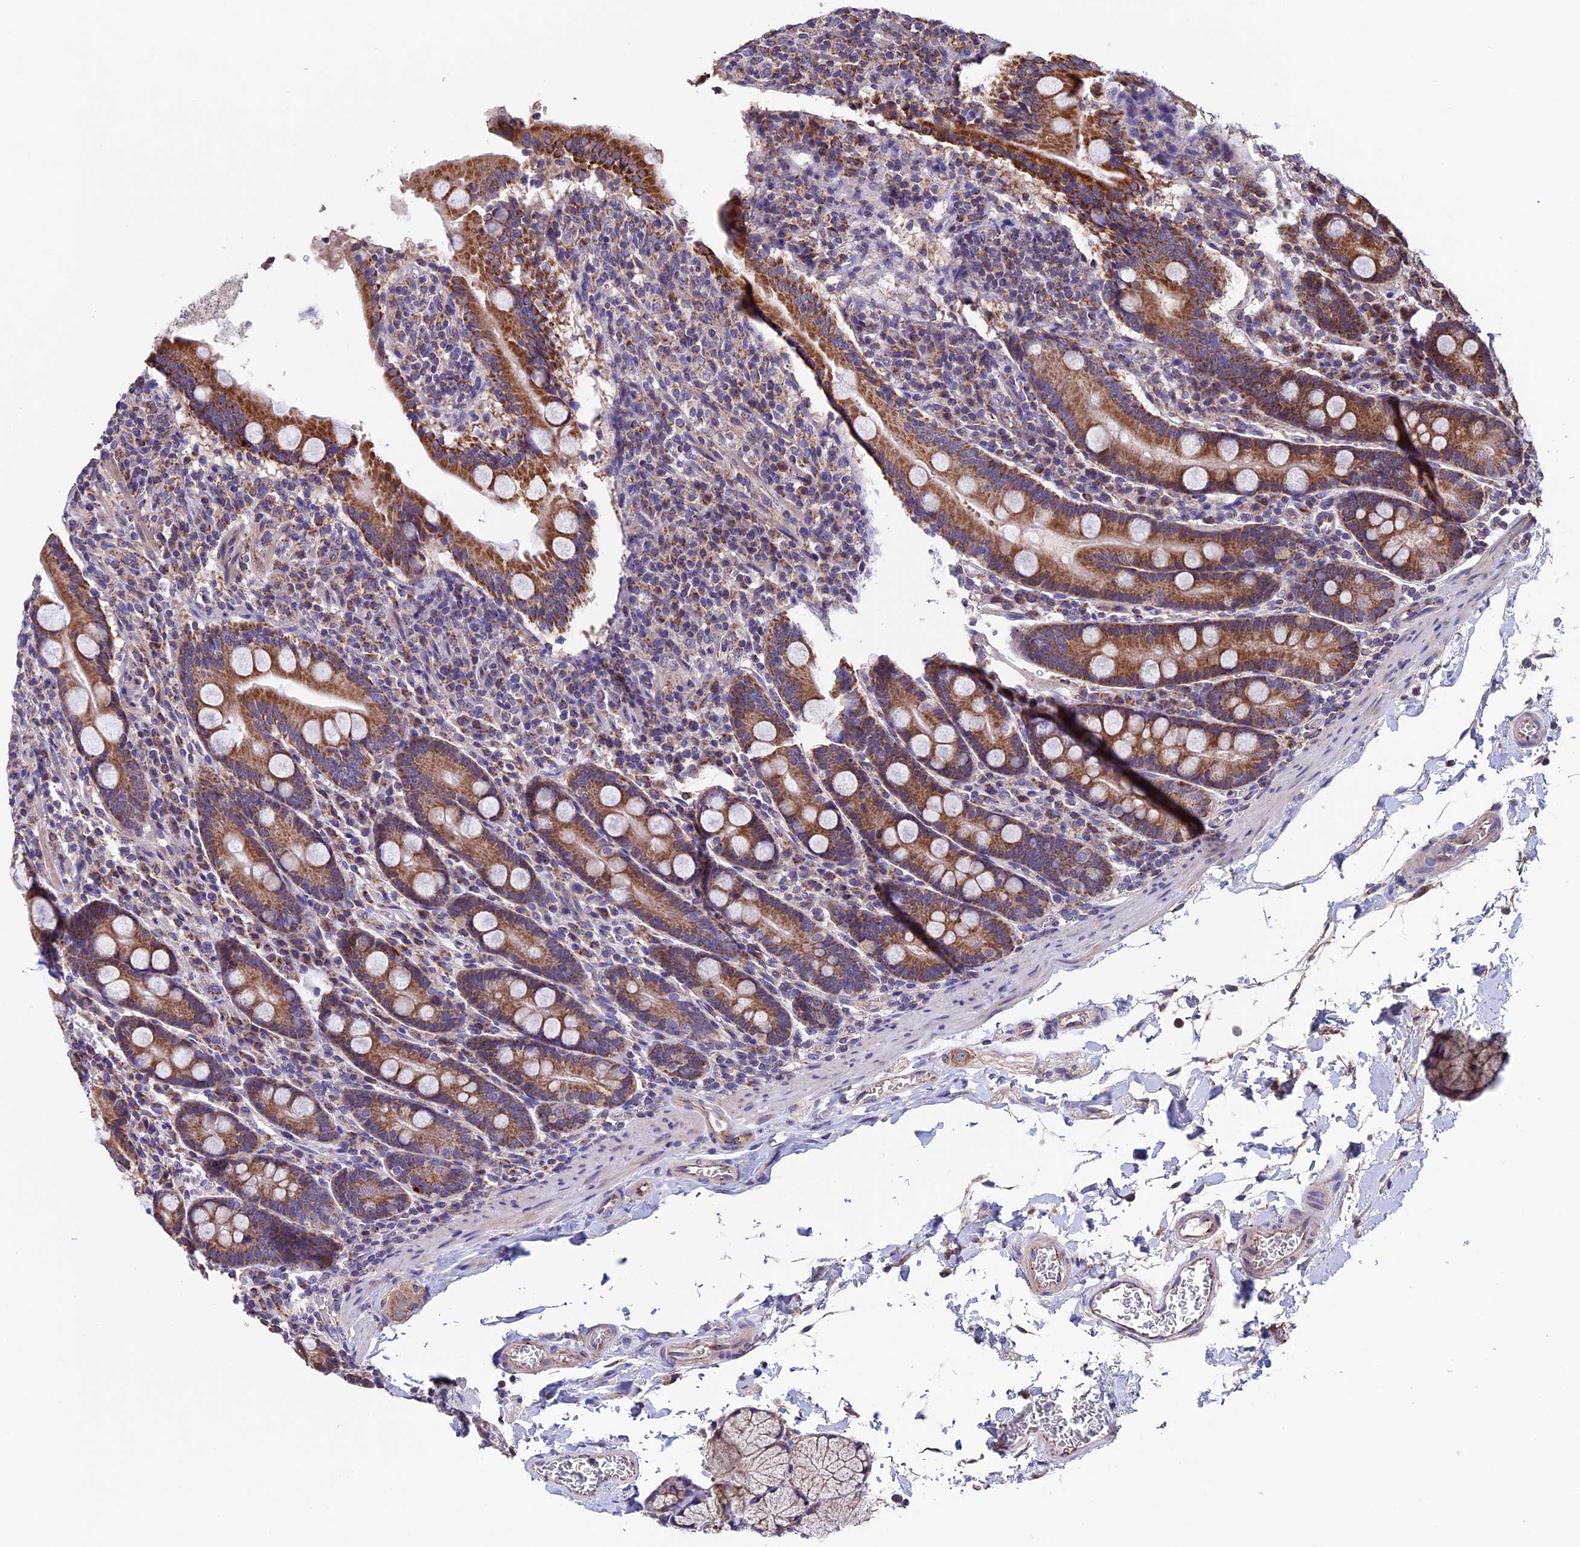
{"staining": {"intensity": "moderate", "quantity": ">75%", "location": "cytoplasmic/membranous"}, "tissue": "duodenum", "cell_type": "Glandular cells", "image_type": "normal", "snomed": [{"axis": "morphology", "description": "Normal tissue, NOS"}, {"axis": "topography", "description": "Duodenum"}], "caption": "Immunohistochemical staining of unremarkable duodenum demonstrates moderate cytoplasmic/membranous protein expression in about >75% of glandular cells.", "gene": "RNF17", "patient": {"sex": "male", "age": 35}}